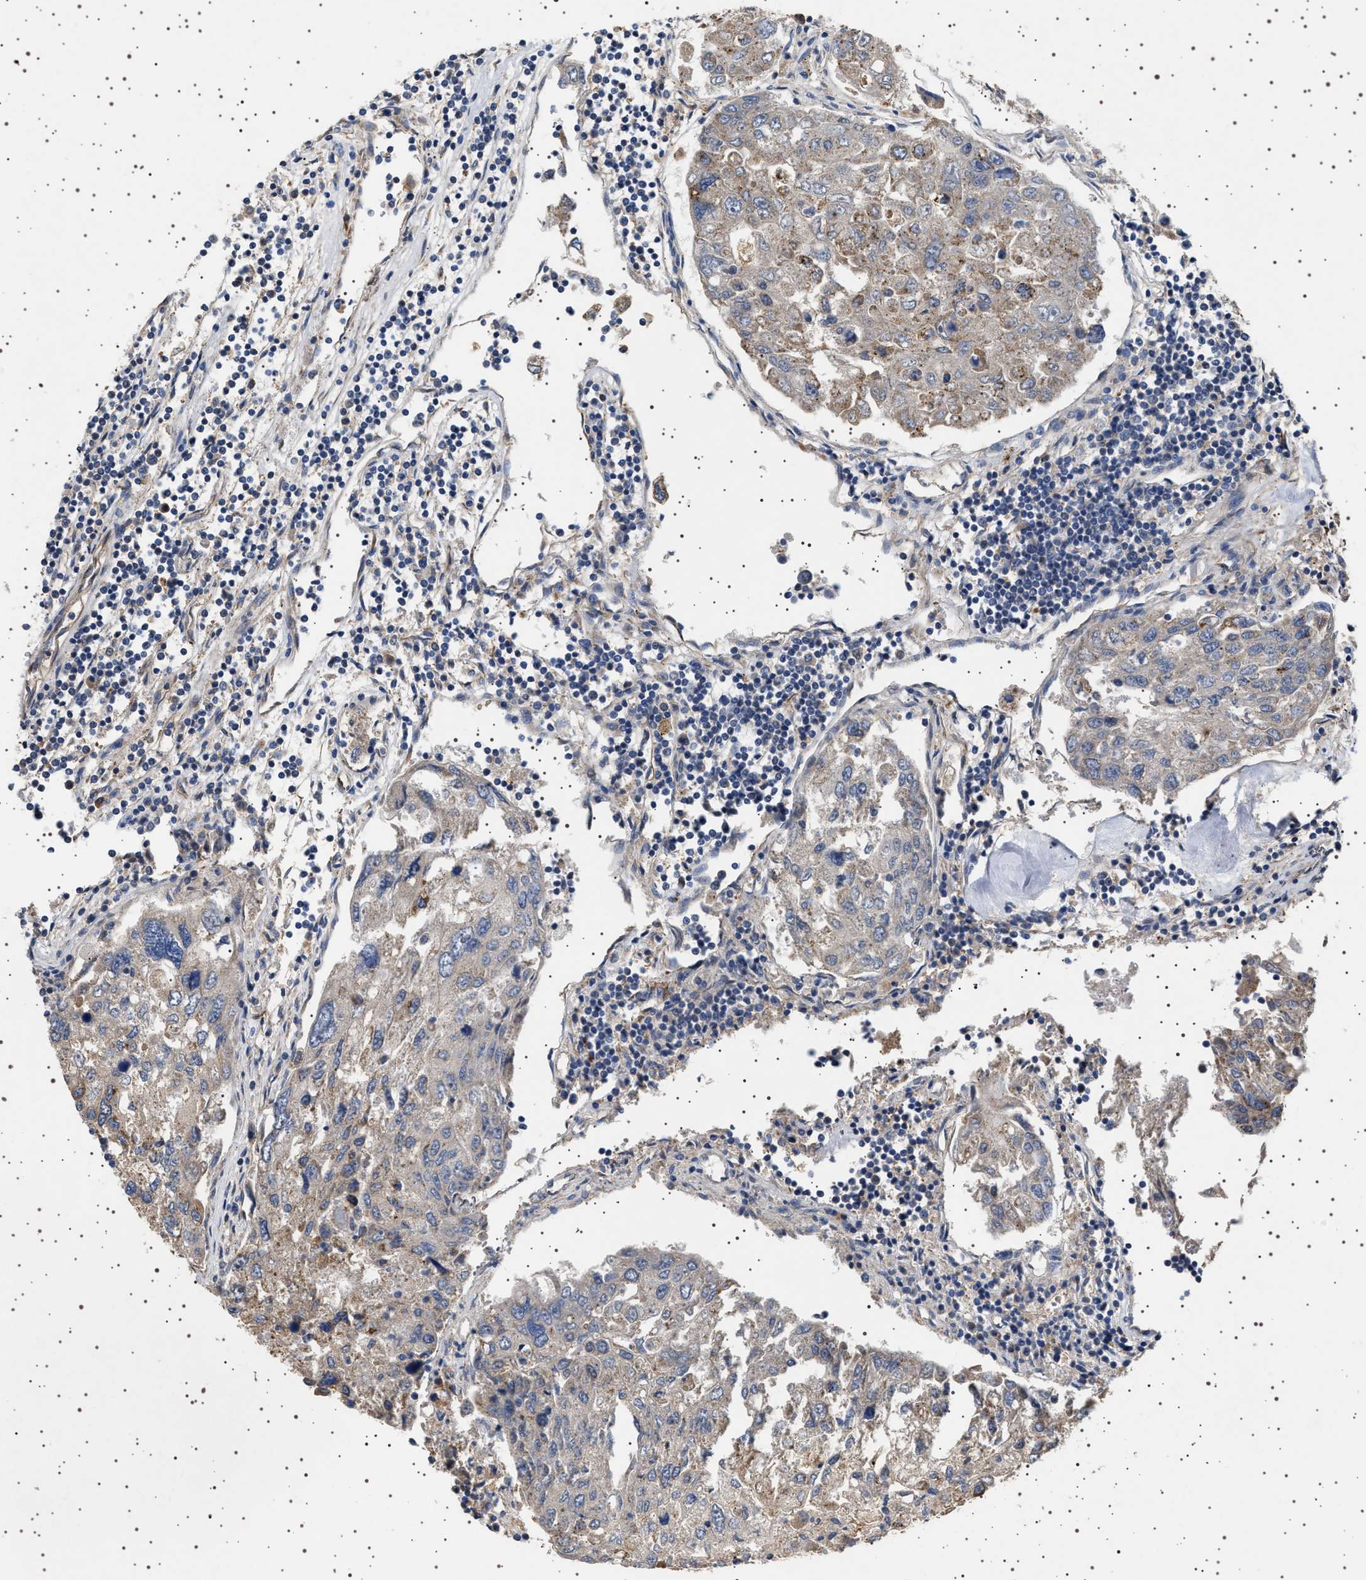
{"staining": {"intensity": "weak", "quantity": ">75%", "location": "cytoplasmic/membranous"}, "tissue": "urothelial cancer", "cell_type": "Tumor cells", "image_type": "cancer", "snomed": [{"axis": "morphology", "description": "Urothelial carcinoma, High grade"}, {"axis": "topography", "description": "Lymph node"}, {"axis": "topography", "description": "Urinary bladder"}], "caption": "Brown immunohistochemical staining in human urothelial cancer exhibits weak cytoplasmic/membranous staining in about >75% of tumor cells.", "gene": "TRUB2", "patient": {"sex": "male", "age": 51}}